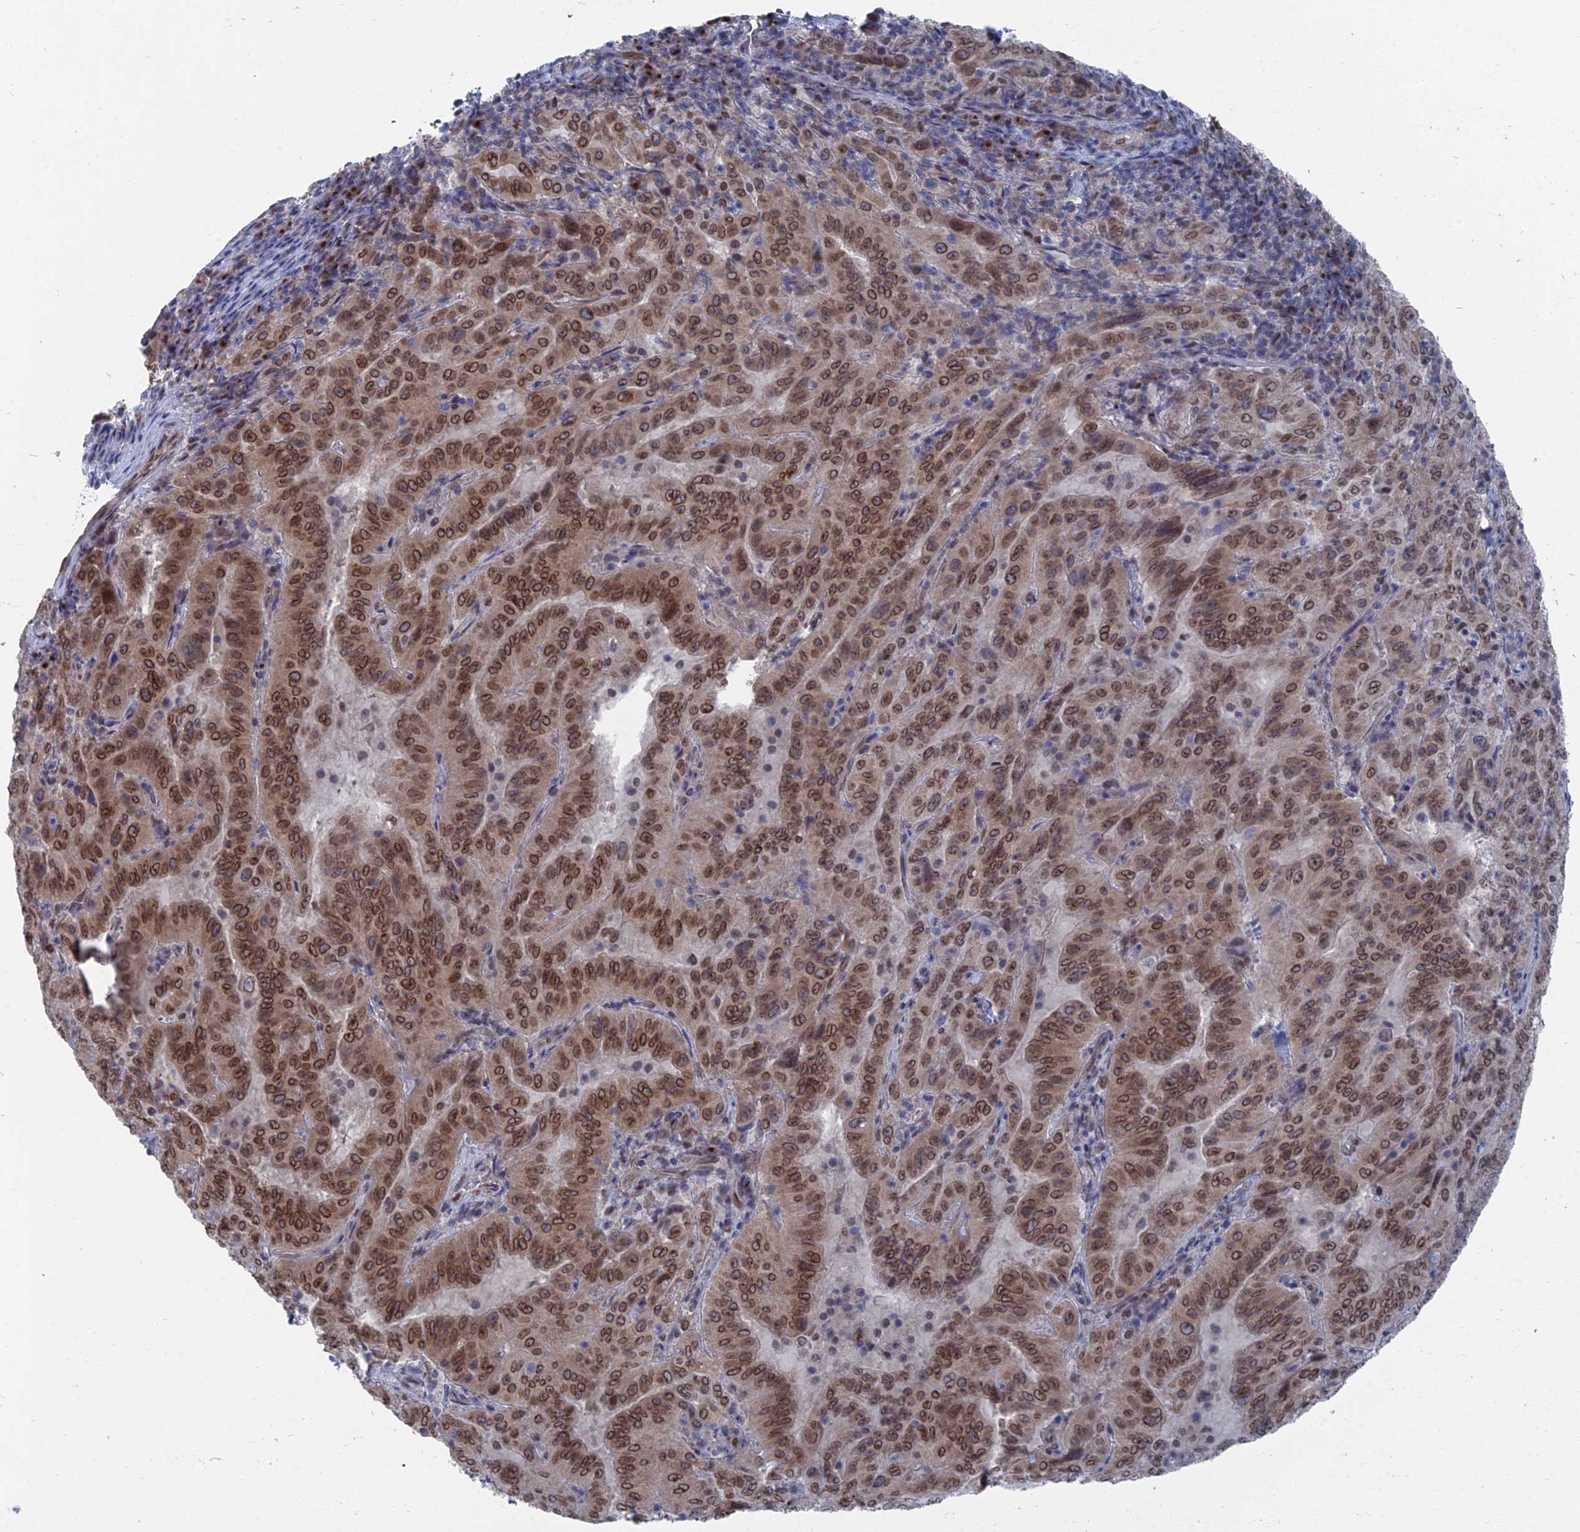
{"staining": {"intensity": "moderate", "quantity": ">75%", "location": "cytoplasmic/membranous,nuclear"}, "tissue": "pancreatic cancer", "cell_type": "Tumor cells", "image_type": "cancer", "snomed": [{"axis": "morphology", "description": "Adenocarcinoma, NOS"}, {"axis": "topography", "description": "Pancreas"}], "caption": "Immunohistochemical staining of human pancreatic adenocarcinoma exhibits medium levels of moderate cytoplasmic/membranous and nuclear staining in about >75% of tumor cells.", "gene": "MTRF1", "patient": {"sex": "male", "age": 63}}